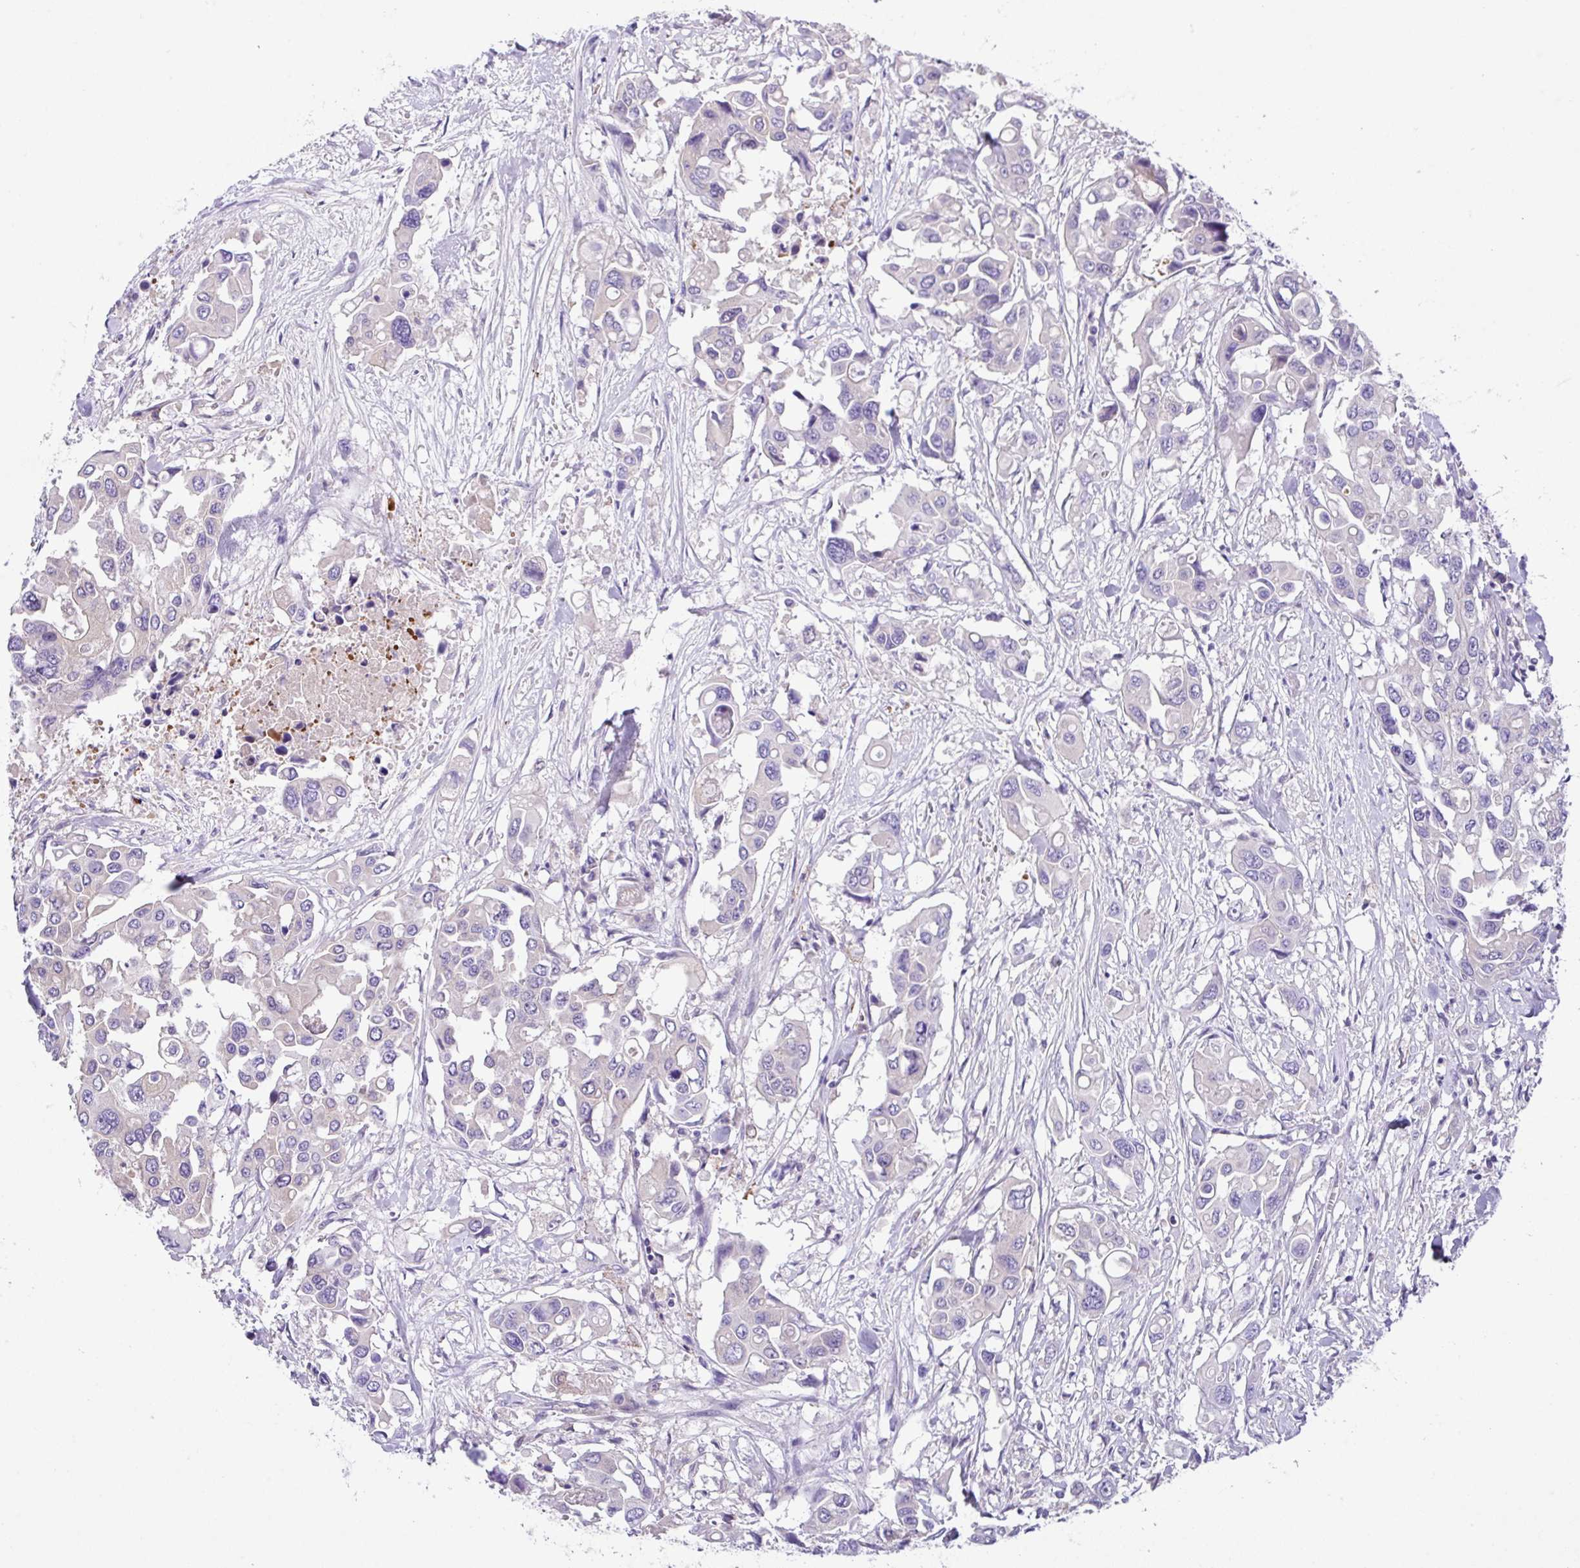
{"staining": {"intensity": "negative", "quantity": "none", "location": "none"}, "tissue": "colorectal cancer", "cell_type": "Tumor cells", "image_type": "cancer", "snomed": [{"axis": "morphology", "description": "Adenocarcinoma, NOS"}, {"axis": "topography", "description": "Colon"}], "caption": "Immunohistochemical staining of human colorectal cancer demonstrates no significant expression in tumor cells. (Stains: DAB (3,3'-diaminobenzidine) immunohistochemistry (IHC) with hematoxylin counter stain, Microscopy: brightfield microscopy at high magnification).", "gene": "DNAL1", "patient": {"sex": "male", "age": 77}}